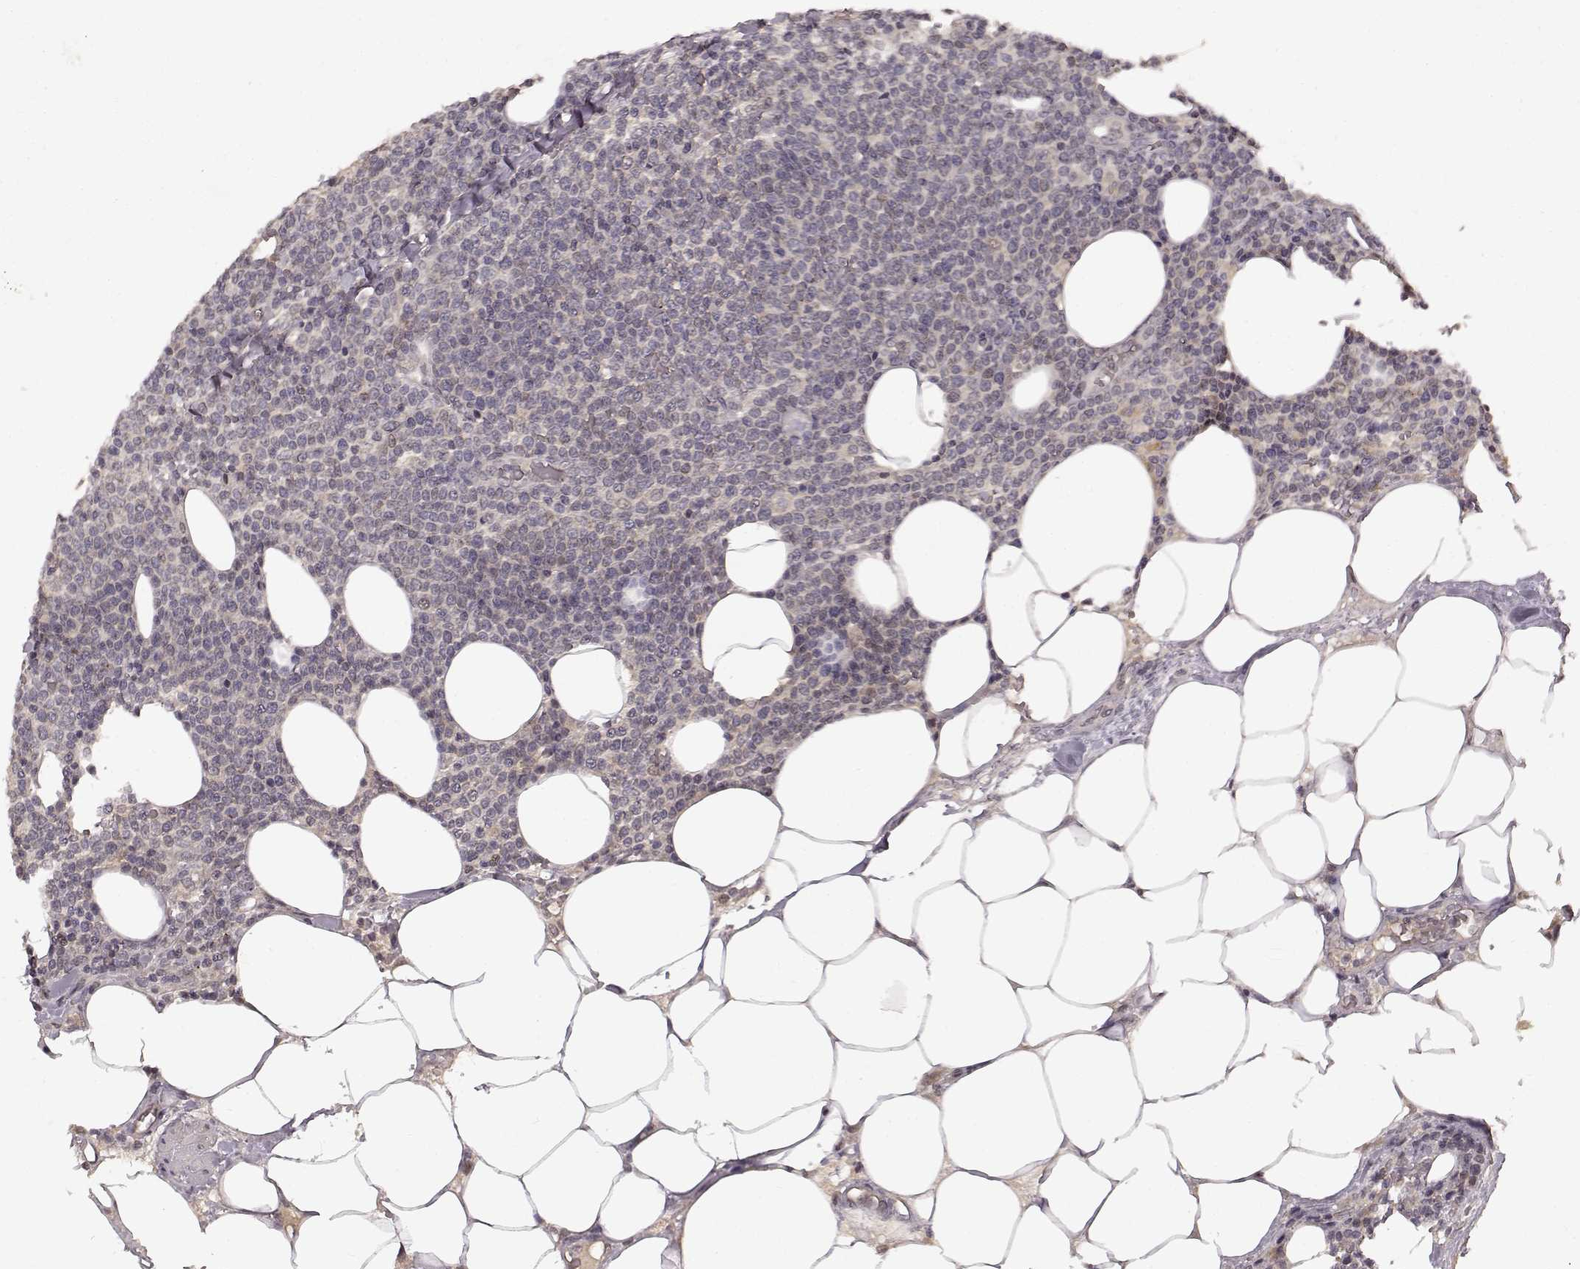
{"staining": {"intensity": "negative", "quantity": "none", "location": "none"}, "tissue": "lymphoma", "cell_type": "Tumor cells", "image_type": "cancer", "snomed": [{"axis": "morphology", "description": "Malignant lymphoma, non-Hodgkin's type, High grade"}, {"axis": "topography", "description": "Lymph node"}], "caption": "This is an IHC histopathology image of human high-grade malignant lymphoma, non-Hodgkin's type. There is no positivity in tumor cells.", "gene": "NTRK2", "patient": {"sex": "male", "age": 61}}